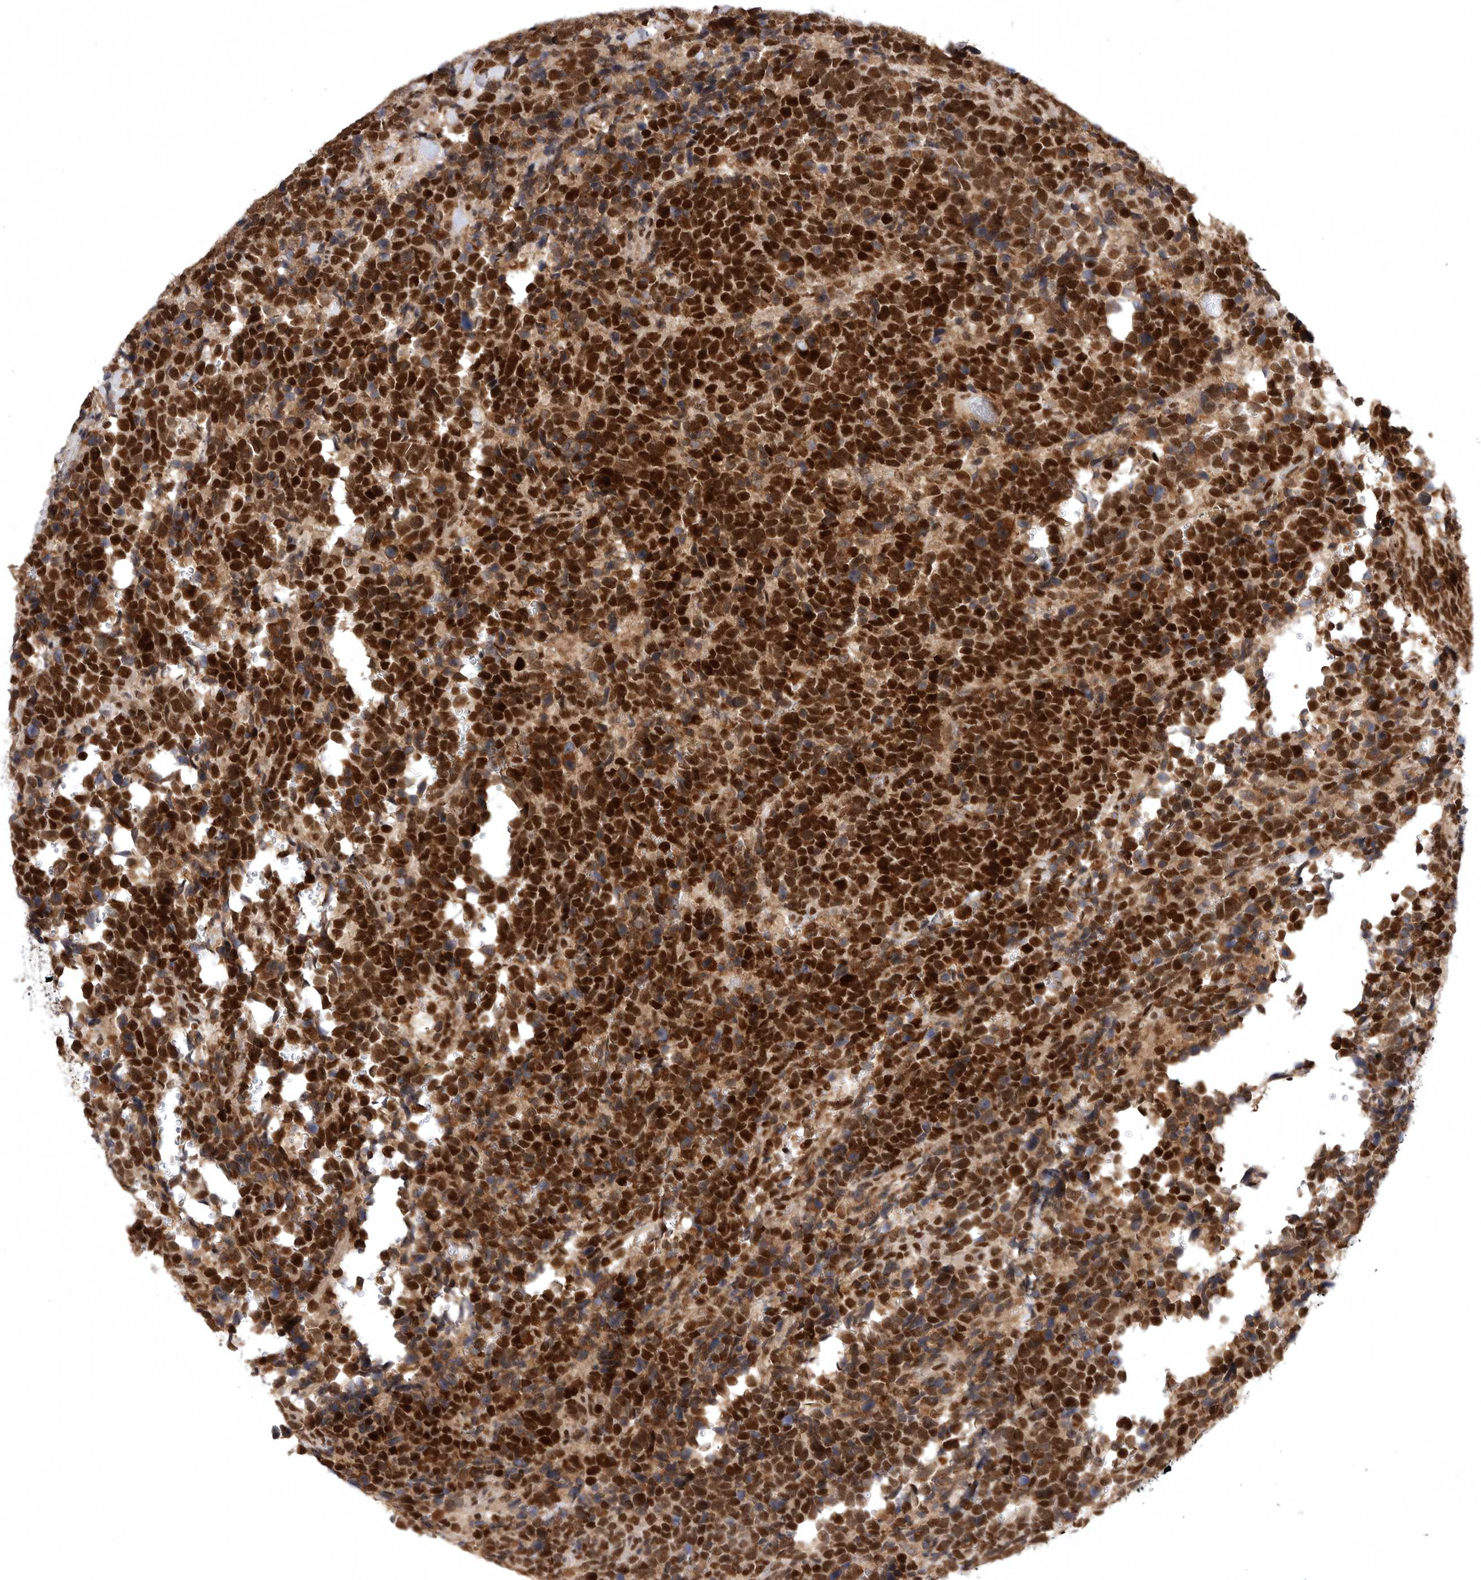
{"staining": {"intensity": "strong", "quantity": ">75%", "location": "nuclear"}, "tissue": "urothelial cancer", "cell_type": "Tumor cells", "image_type": "cancer", "snomed": [{"axis": "morphology", "description": "Urothelial carcinoma, High grade"}, {"axis": "topography", "description": "Urinary bladder"}], "caption": "A histopathology image showing strong nuclear staining in about >75% of tumor cells in high-grade urothelial carcinoma, as visualized by brown immunohistochemical staining.", "gene": "ZNF830", "patient": {"sex": "female", "age": 82}}